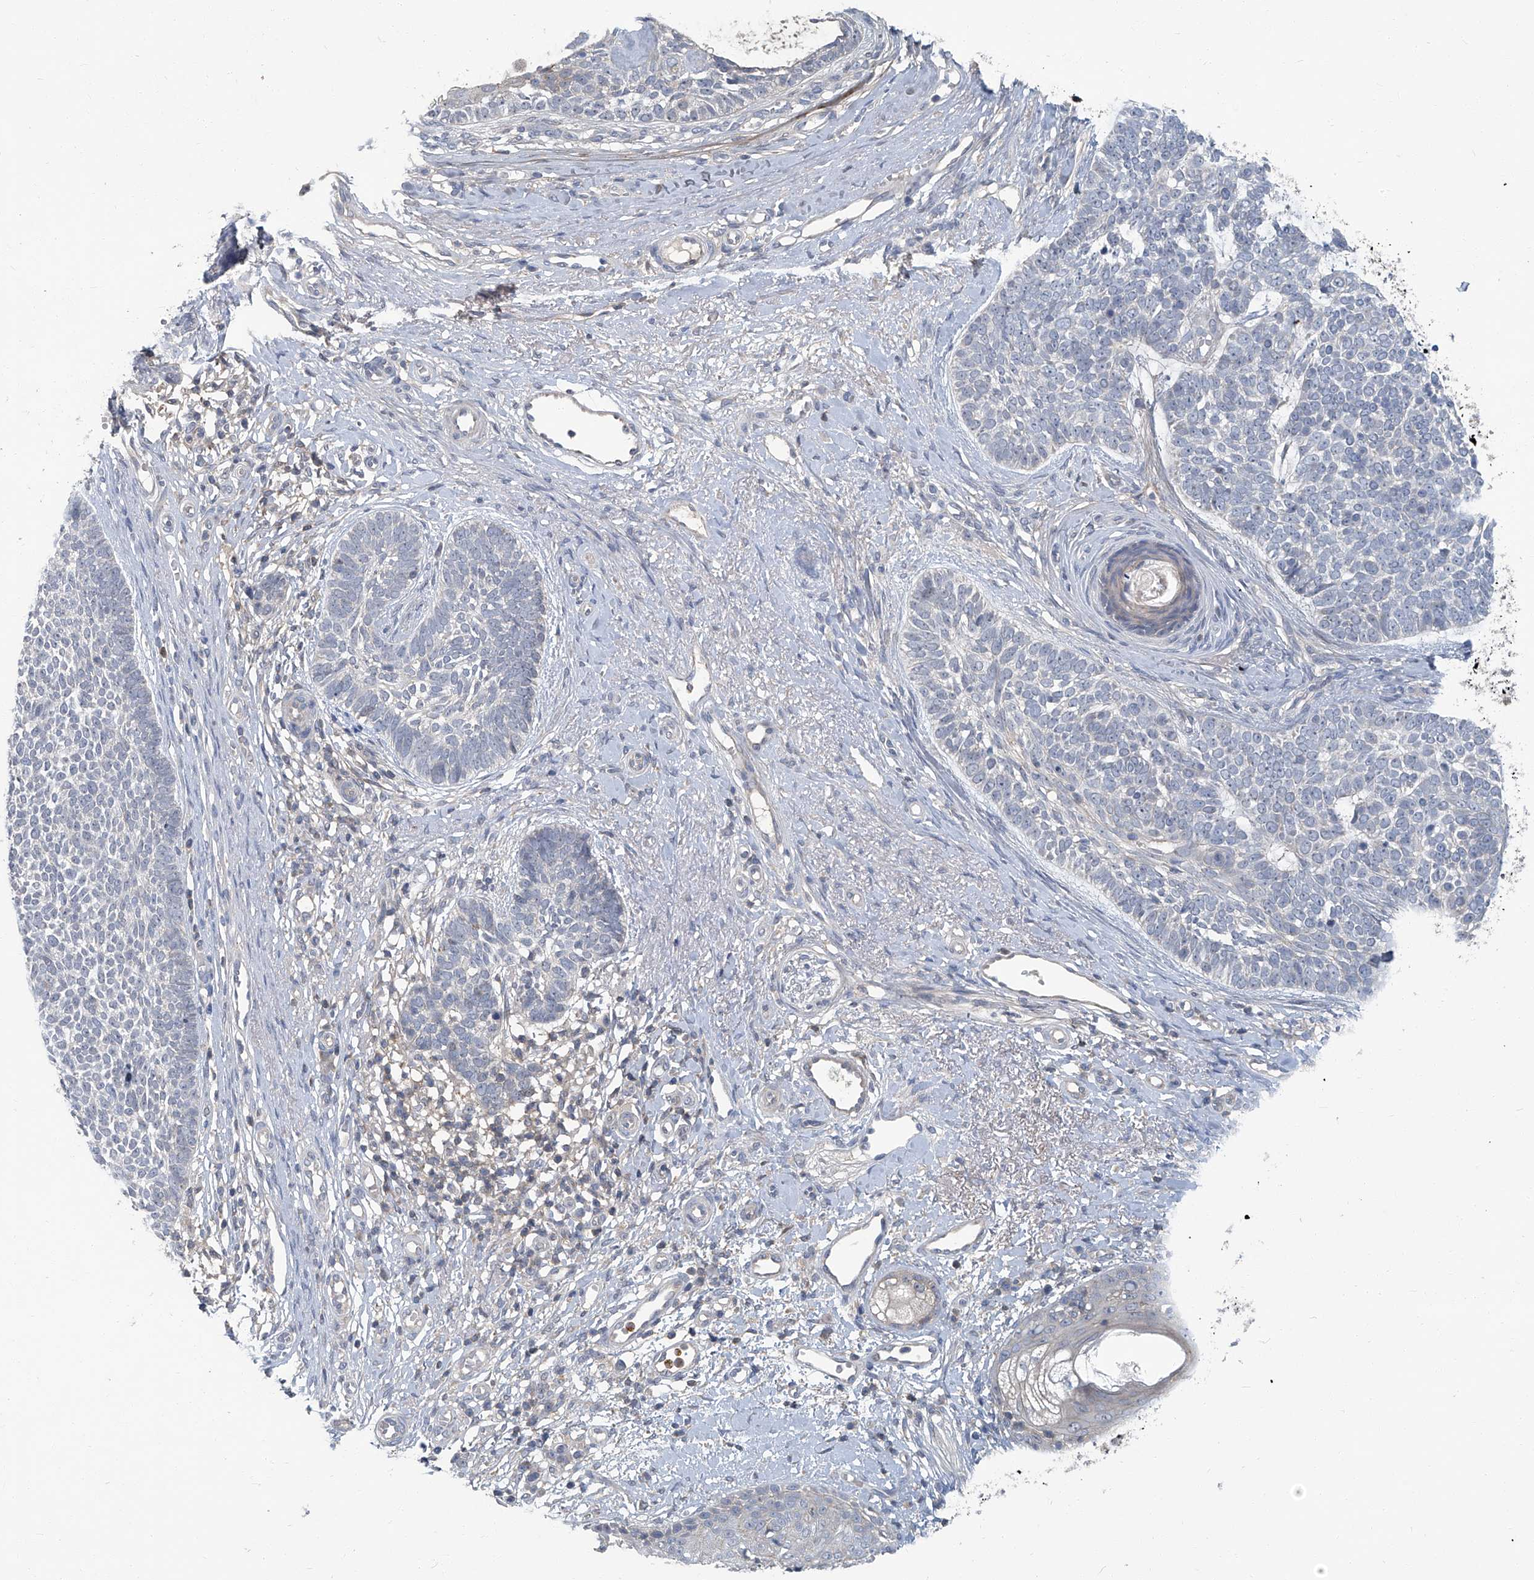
{"staining": {"intensity": "negative", "quantity": "none", "location": "none"}, "tissue": "skin cancer", "cell_type": "Tumor cells", "image_type": "cancer", "snomed": [{"axis": "morphology", "description": "Basal cell carcinoma"}, {"axis": "topography", "description": "Skin"}], "caption": "Immunohistochemical staining of skin basal cell carcinoma reveals no significant positivity in tumor cells.", "gene": "AKNAD1", "patient": {"sex": "female", "age": 81}}